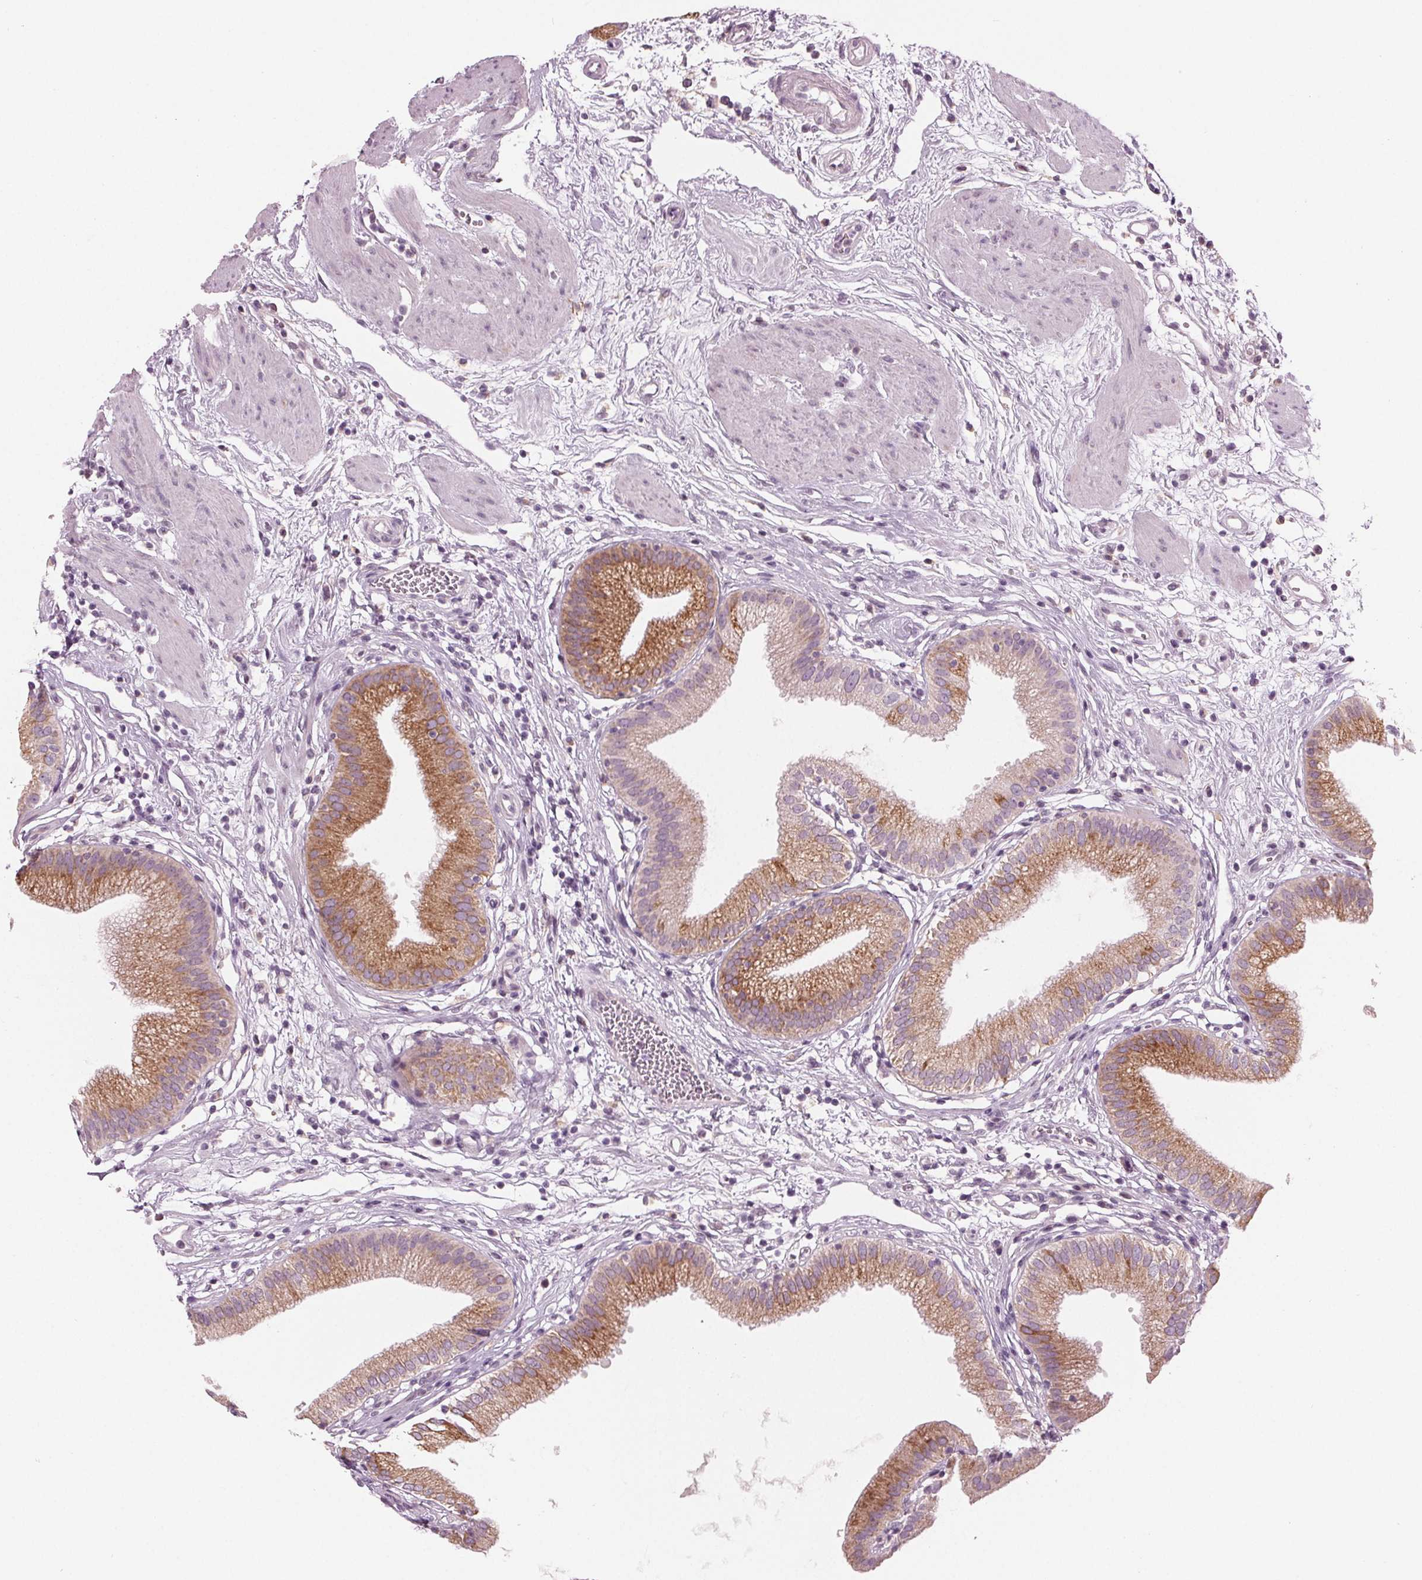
{"staining": {"intensity": "moderate", "quantity": ">75%", "location": "cytoplasmic/membranous"}, "tissue": "gallbladder", "cell_type": "Glandular cells", "image_type": "normal", "snomed": [{"axis": "morphology", "description": "Normal tissue, NOS"}, {"axis": "topography", "description": "Gallbladder"}], "caption": "The photomicrograph displays immunohistochemical staining of benign gallbladder. There is moderate cytoplasmic/membranous staining is identified in about >75% of glandular cells. (brown staining indicates protein expression, while blue staining denotes nuclei).", "gene": "PRAP1", "patient": {"sex": "female", "age": 65}}